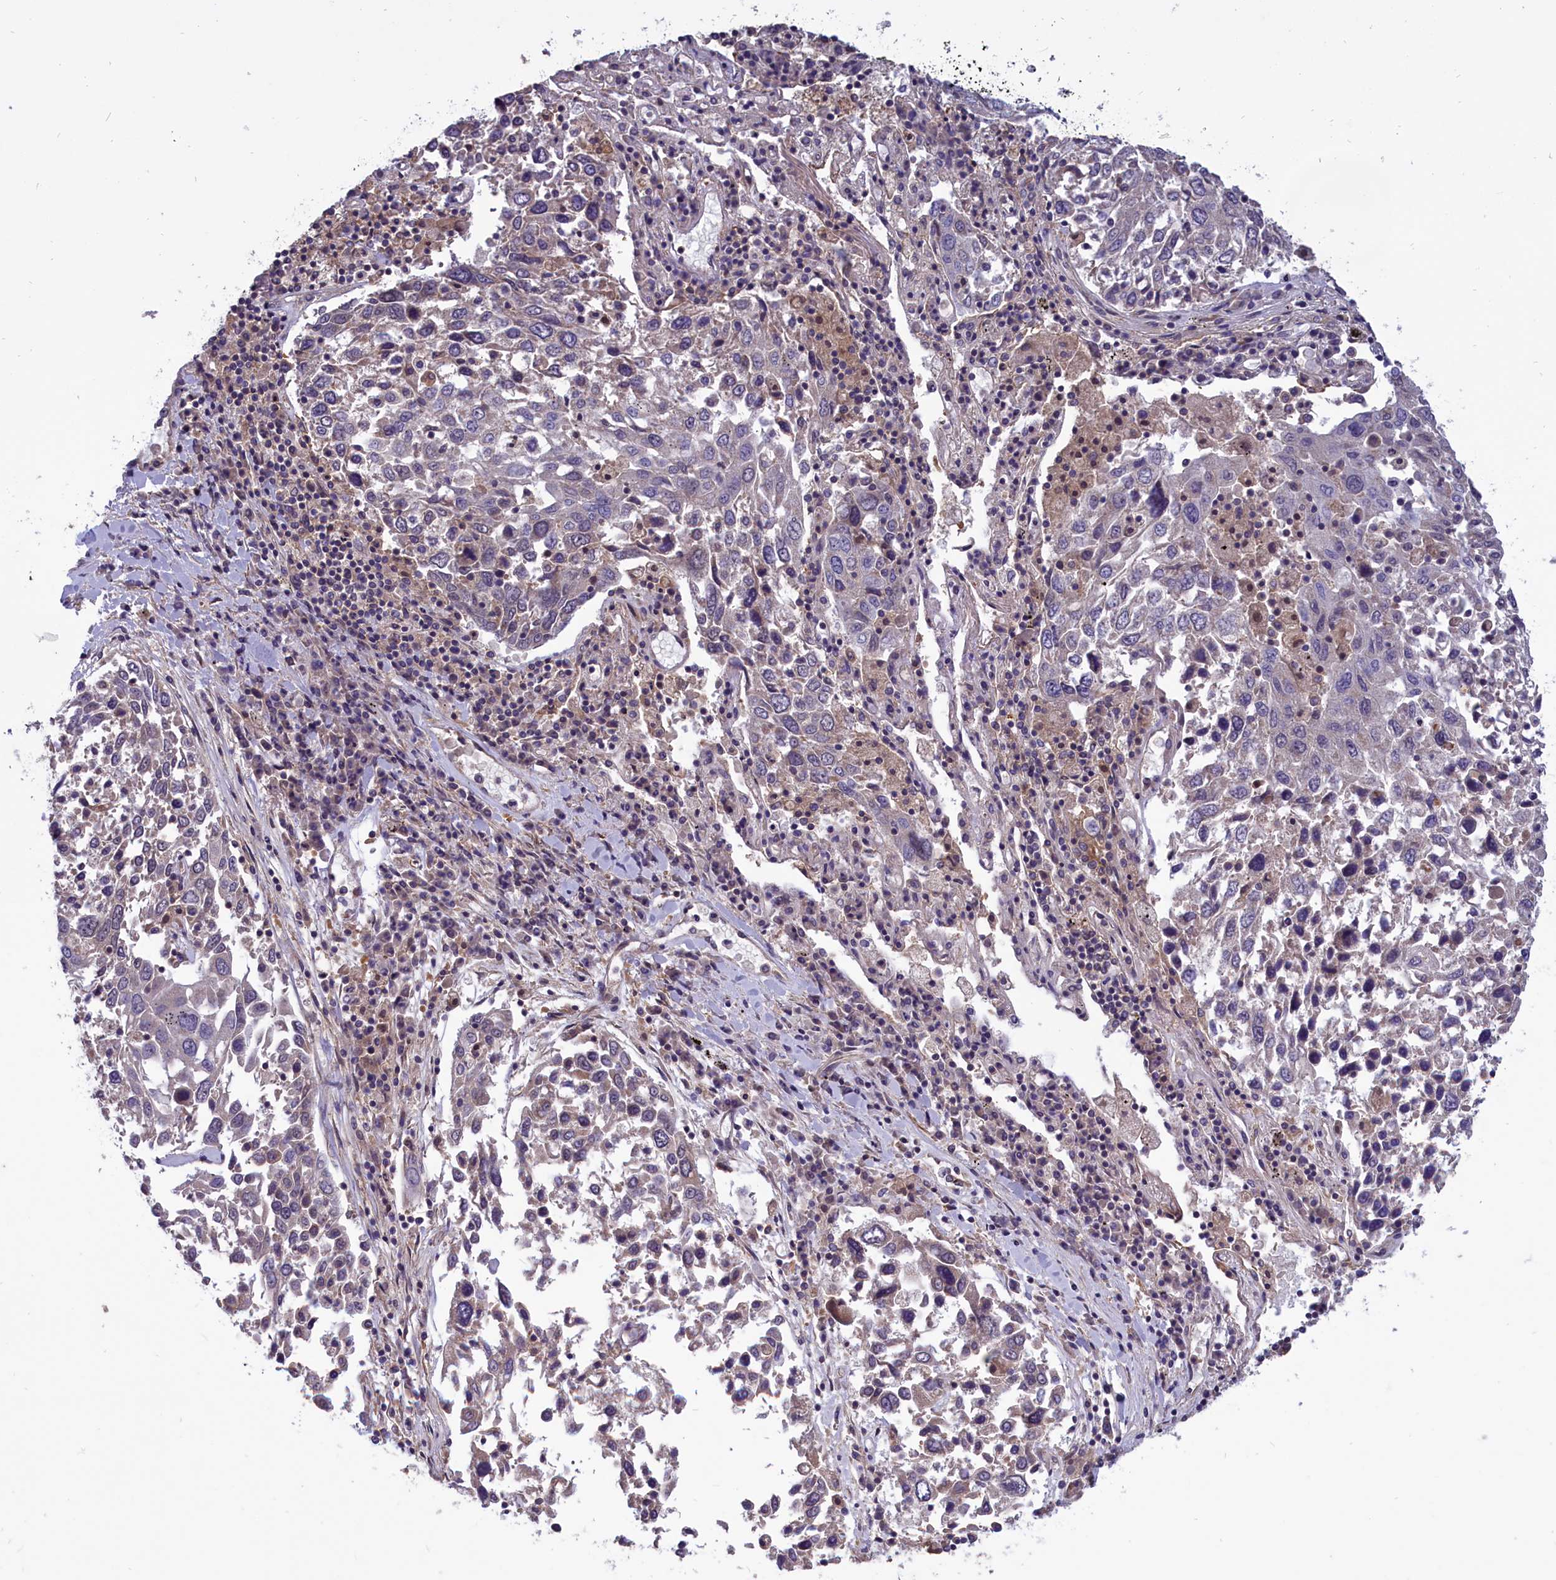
{"staining": {"intensity": "negative", "quantity": "none", "location": "none"}, "tissue": "lung cancer", "cell_type": "Tumor cells", "image_type": "cancer", "snomed": [{"axis": "morphology", "description": "Squamous cell carcinoma, NOS"}, {"axis": "topography", "description": "Lung"}], "caption": "Lung cancer (squamous cell carcinoma) was stained to show a protein in brown. There is no significant positivity in tumor cells.", "gene": "AMDHD2", "patient": {"sex": "male", "age": 65}}